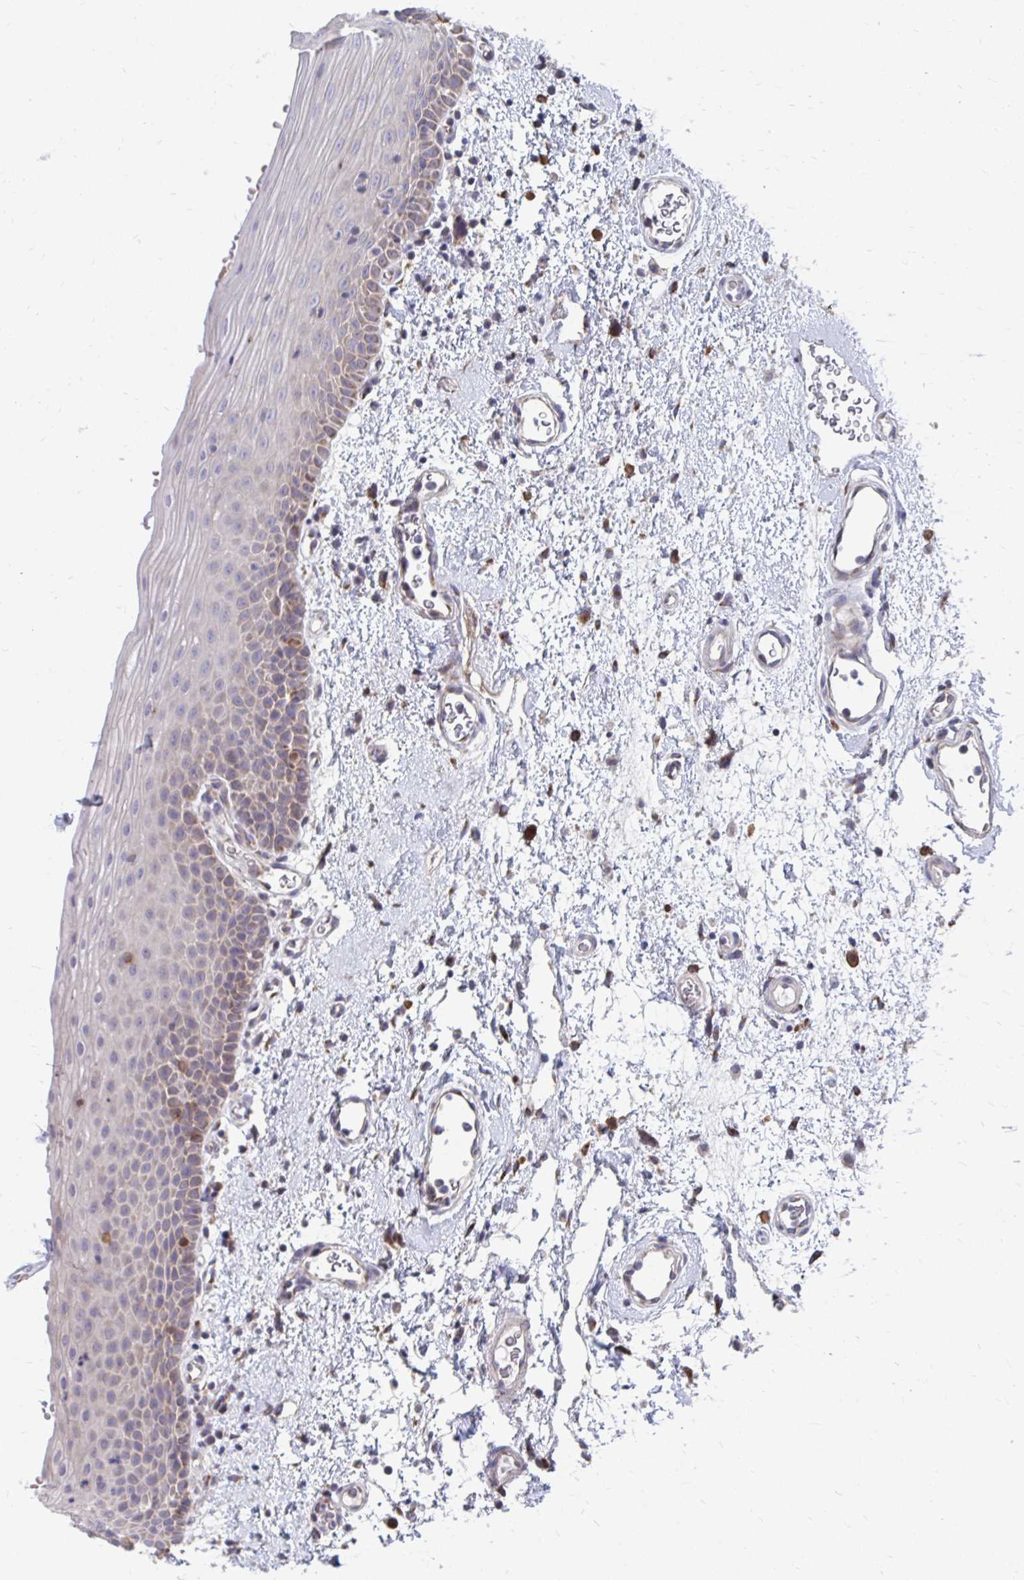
{"staining": {"intensity": "weak", "quantity": "<25%", "location": "cytoplasmic/membranous"}, "tissue": "oral mucosa", "cell_type": "Squamous epithelial cells", "image_type": "normal", "snomed": [{"axis": "morphology", "description": "Normal tissue, NOS"}, {"axis": "topography", "description": "Oral tissue"}, {"axis": "topography", "description": "Head-Neck"}], "caption": "A high-resolution image shows immunohistochemistry staining of normal oral mucosa, which shows no significant positivity in squamous epithelial cells.", "gene": "PABIR3", "patient": {"sex": "female", "age": 55}}